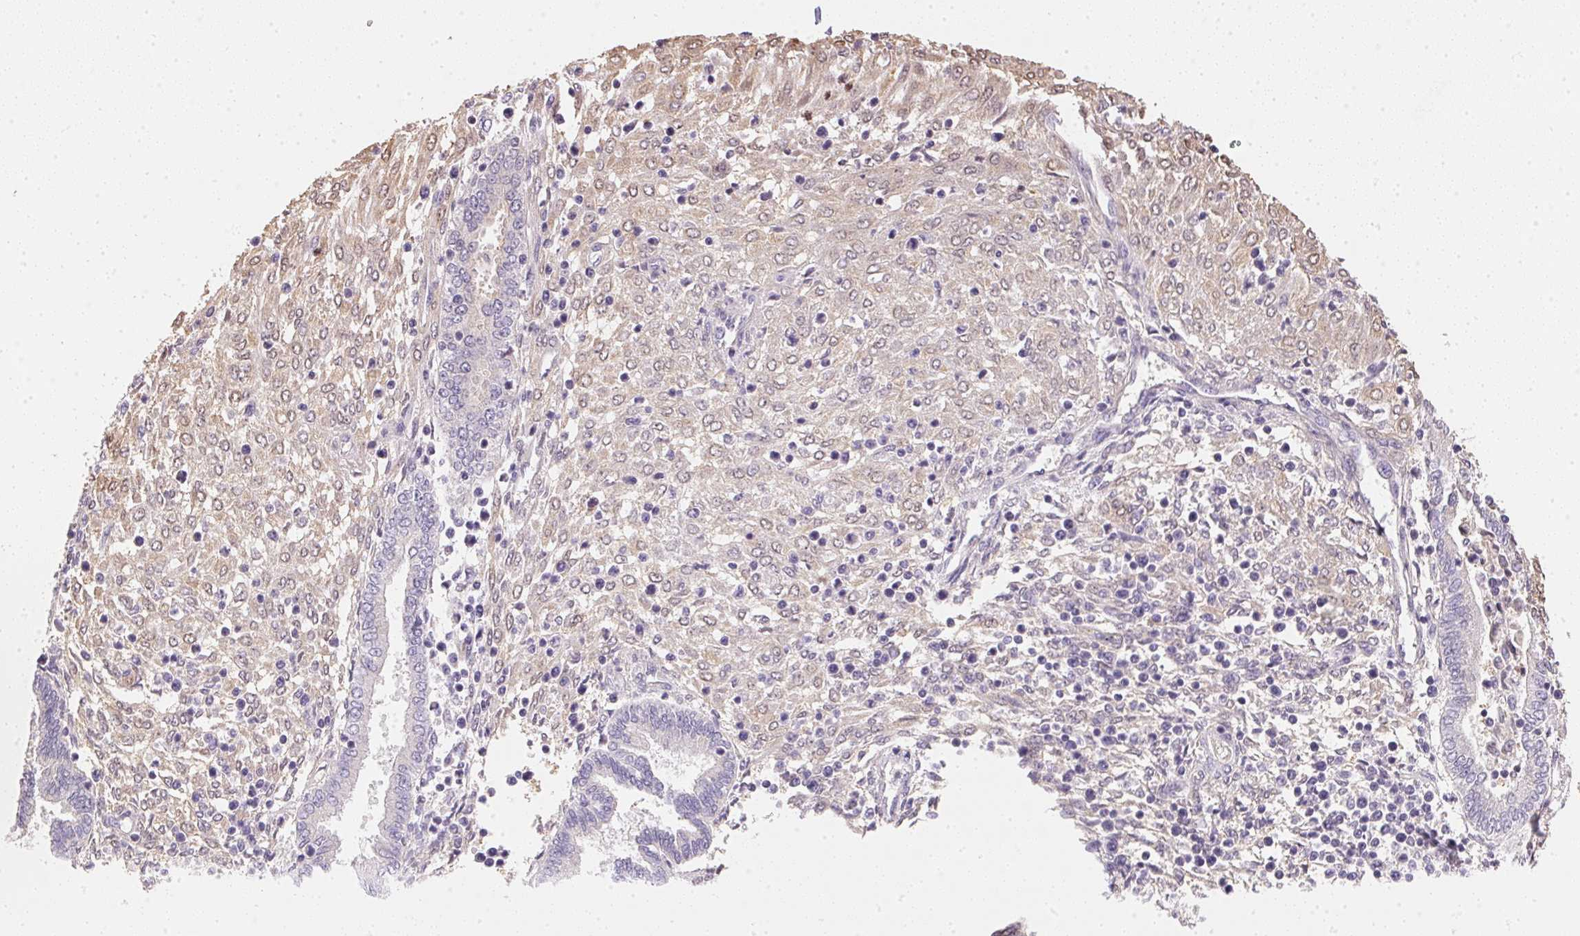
{"staining": {"intensity": "negative", "quantity": "none", "location": "none"}, "tissue": "endometrium", "cell_type": "Cells in endometrial stroma", "image_type": "normal", "snomed": [{"axis": "morphology", "description": "Normal tissue, NOS"}, {"axis": "topography", "description": "Endometrium"}], "caption": "High magnification brightfield microscopy of normal endometrium stained with DAB (3,3'-diaminobenzidine) (brown) and counterstained with hematoxylin (blue): cells in endometrial stroma show no significant positivity. (Brightfield microscopy of DAB (3,3'-diaminobenzidine) immunohistochemistry at high magnification).", "gene": "S100A3", "patient": {"sex": "female", "age": 42}}